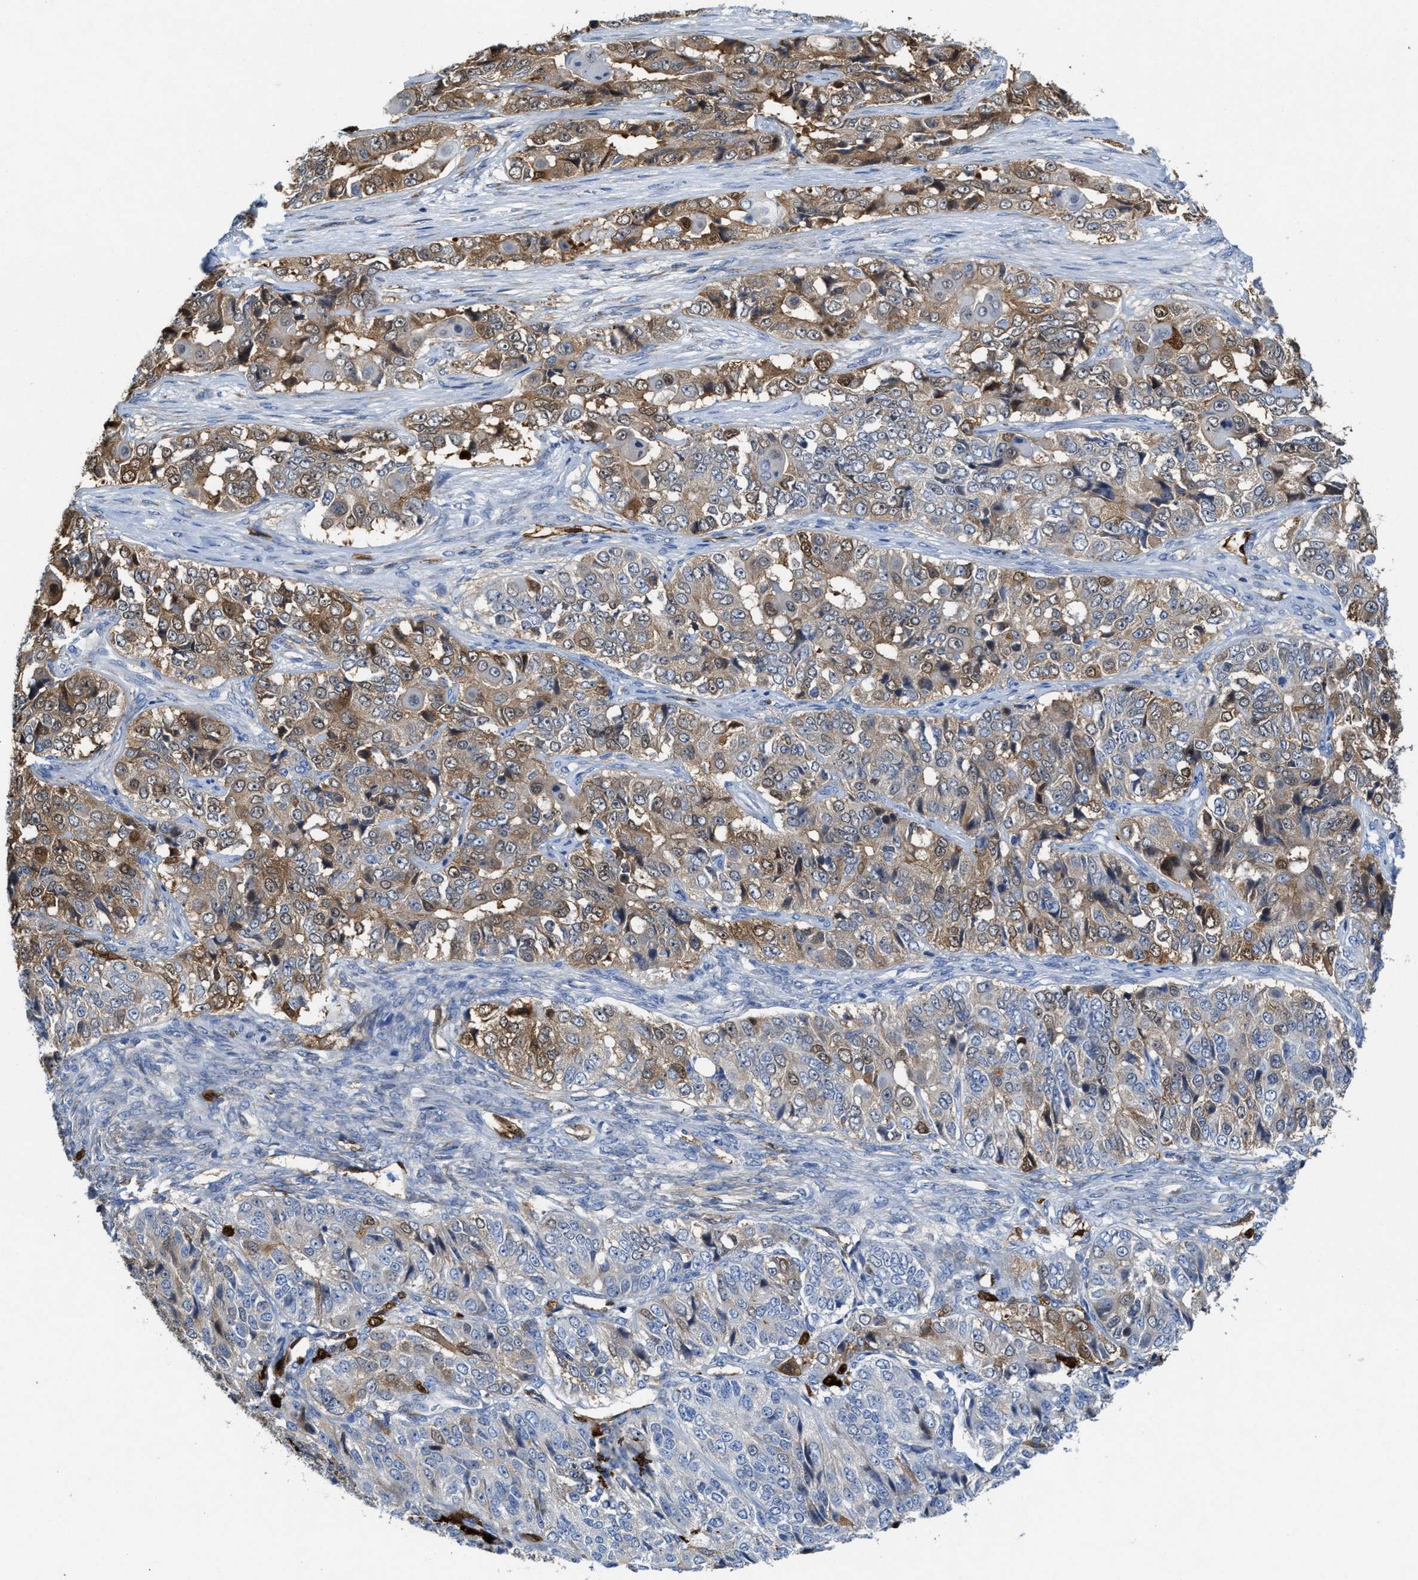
{"staining": {"intensity": "moderate", "quantity": "25%-75%", "location": "cytoplasmic/membranous,nuclear"}, "tissue": "ovarian cancer", "cell_type": "Tumor cells", "image_type": "cancer", "snomed": [{"axis": "morphology", "description": "Carcinoma, endometroid"}, {"axis": "topography", "description": "Ovary"}], "caption": "Immunohistochemical staining of human ovarian endometroid carcinoma demonstrates medium levels of moderate cytoplasmic/membranous and nuclear staining in approximately 25%-75% of tumor cells. The staining was performed using DAB (3,3'-diaminobenzidine) to visualize the protein expression in brown, while the nuclei were stained in blue with hematoxylin (Magnification: 20x).", "gene": "ASS1", "patient": {"sex": "female", "age": 51}}